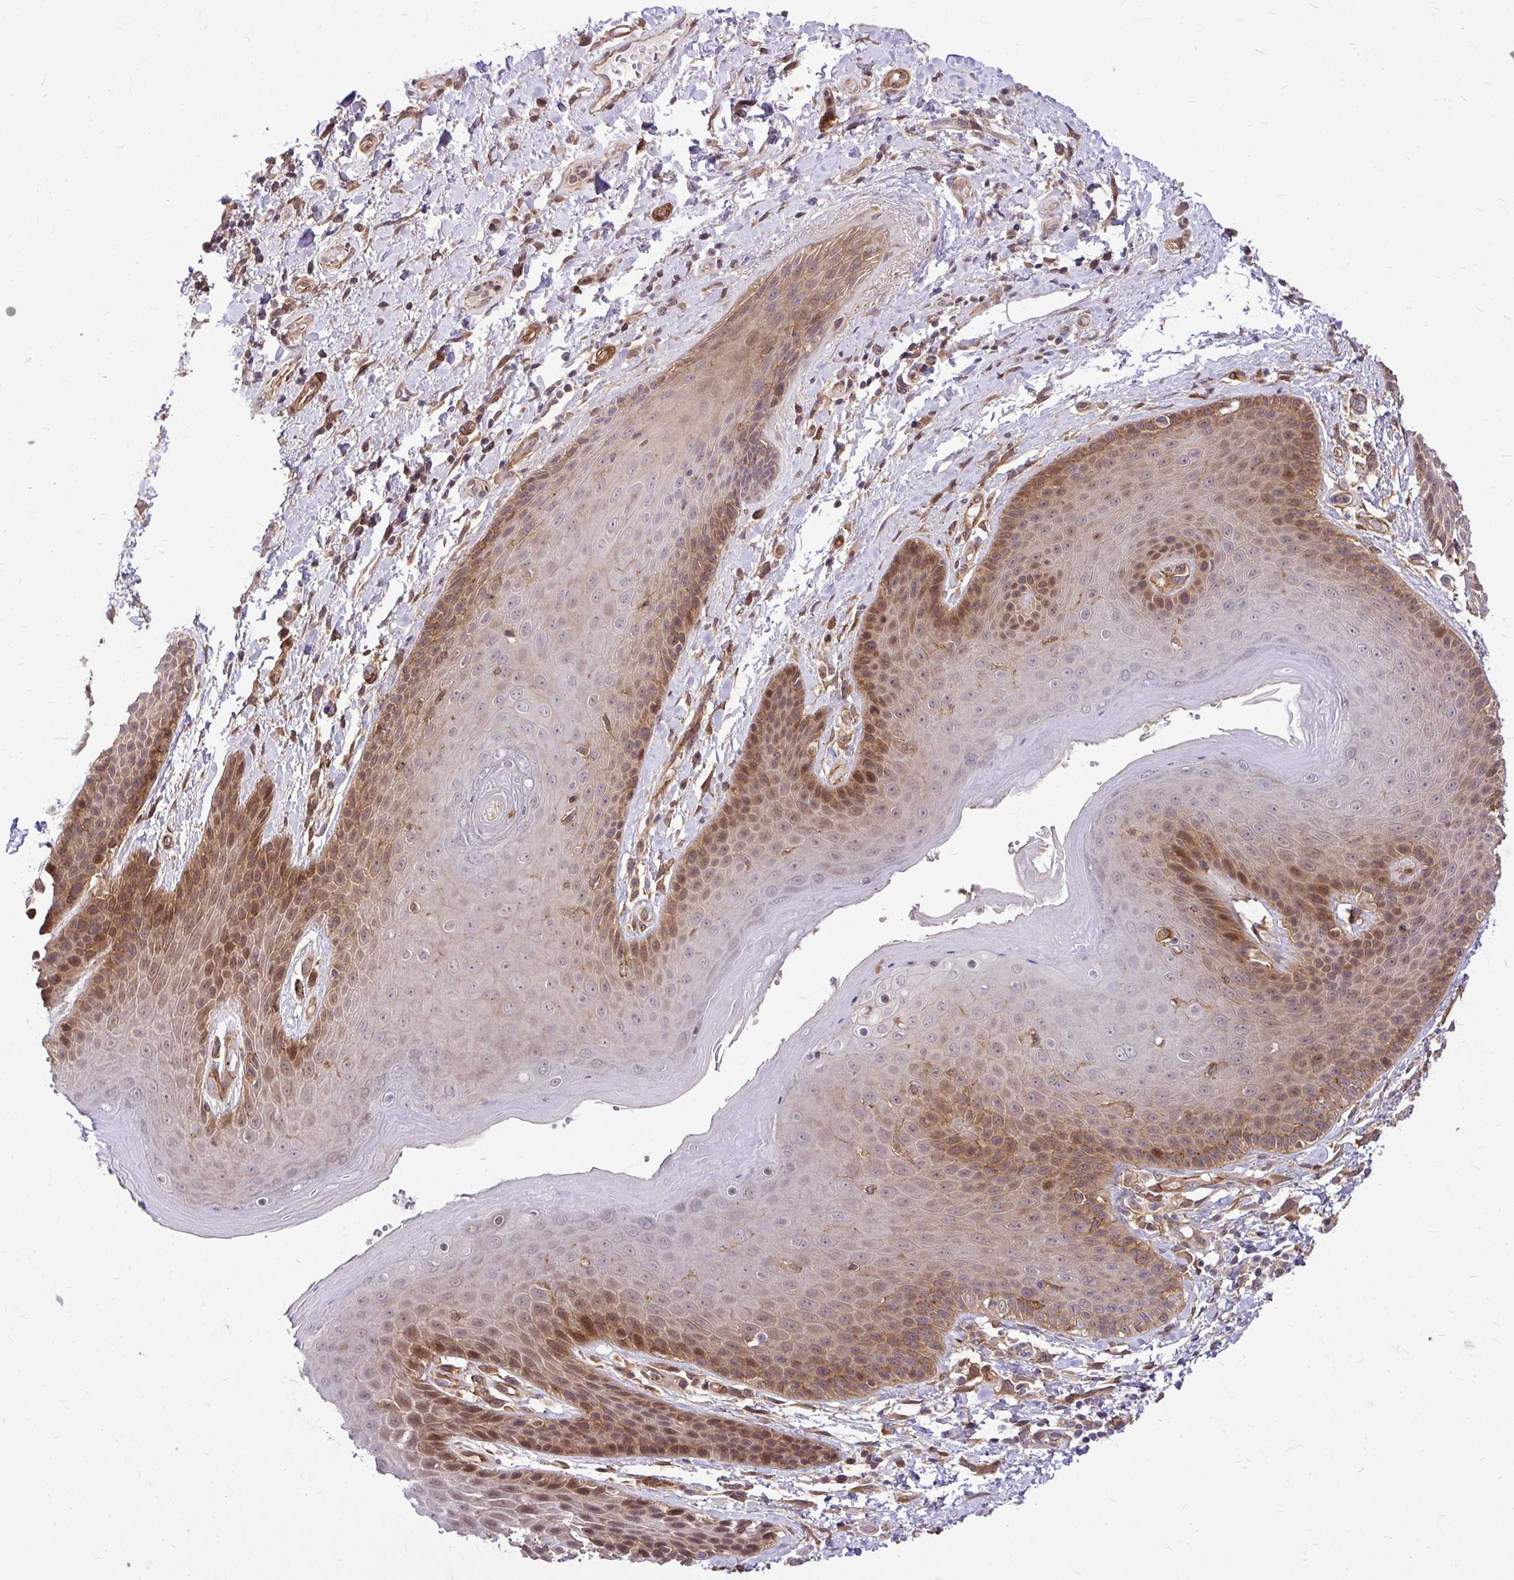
{"staining": {"intensity": "moderate", "quantity": "25%-75%", "location": "cytoplasmic/membranous,nuclear"}, "tissue": "skin", "cell_type": "Epidermal cells", "image_type": "normal", "snomed": [{"axis": "morphology", "description": "Normal tissue, NOS"}, {"axis": "topography", "description": "Anal"}, {"axis": "topography", "description": "Peripheral nerve tissue"}], "caption": "A brown stain shows moderate cytoplasmic/membranous,nuclear expression of a protein in epidermal cells of normal skin. (brown staining indicates protein expression, while blue staining denotes nuclei).", "gene": "TRIP6", "patient": {"sex": "male", "age": 51}}